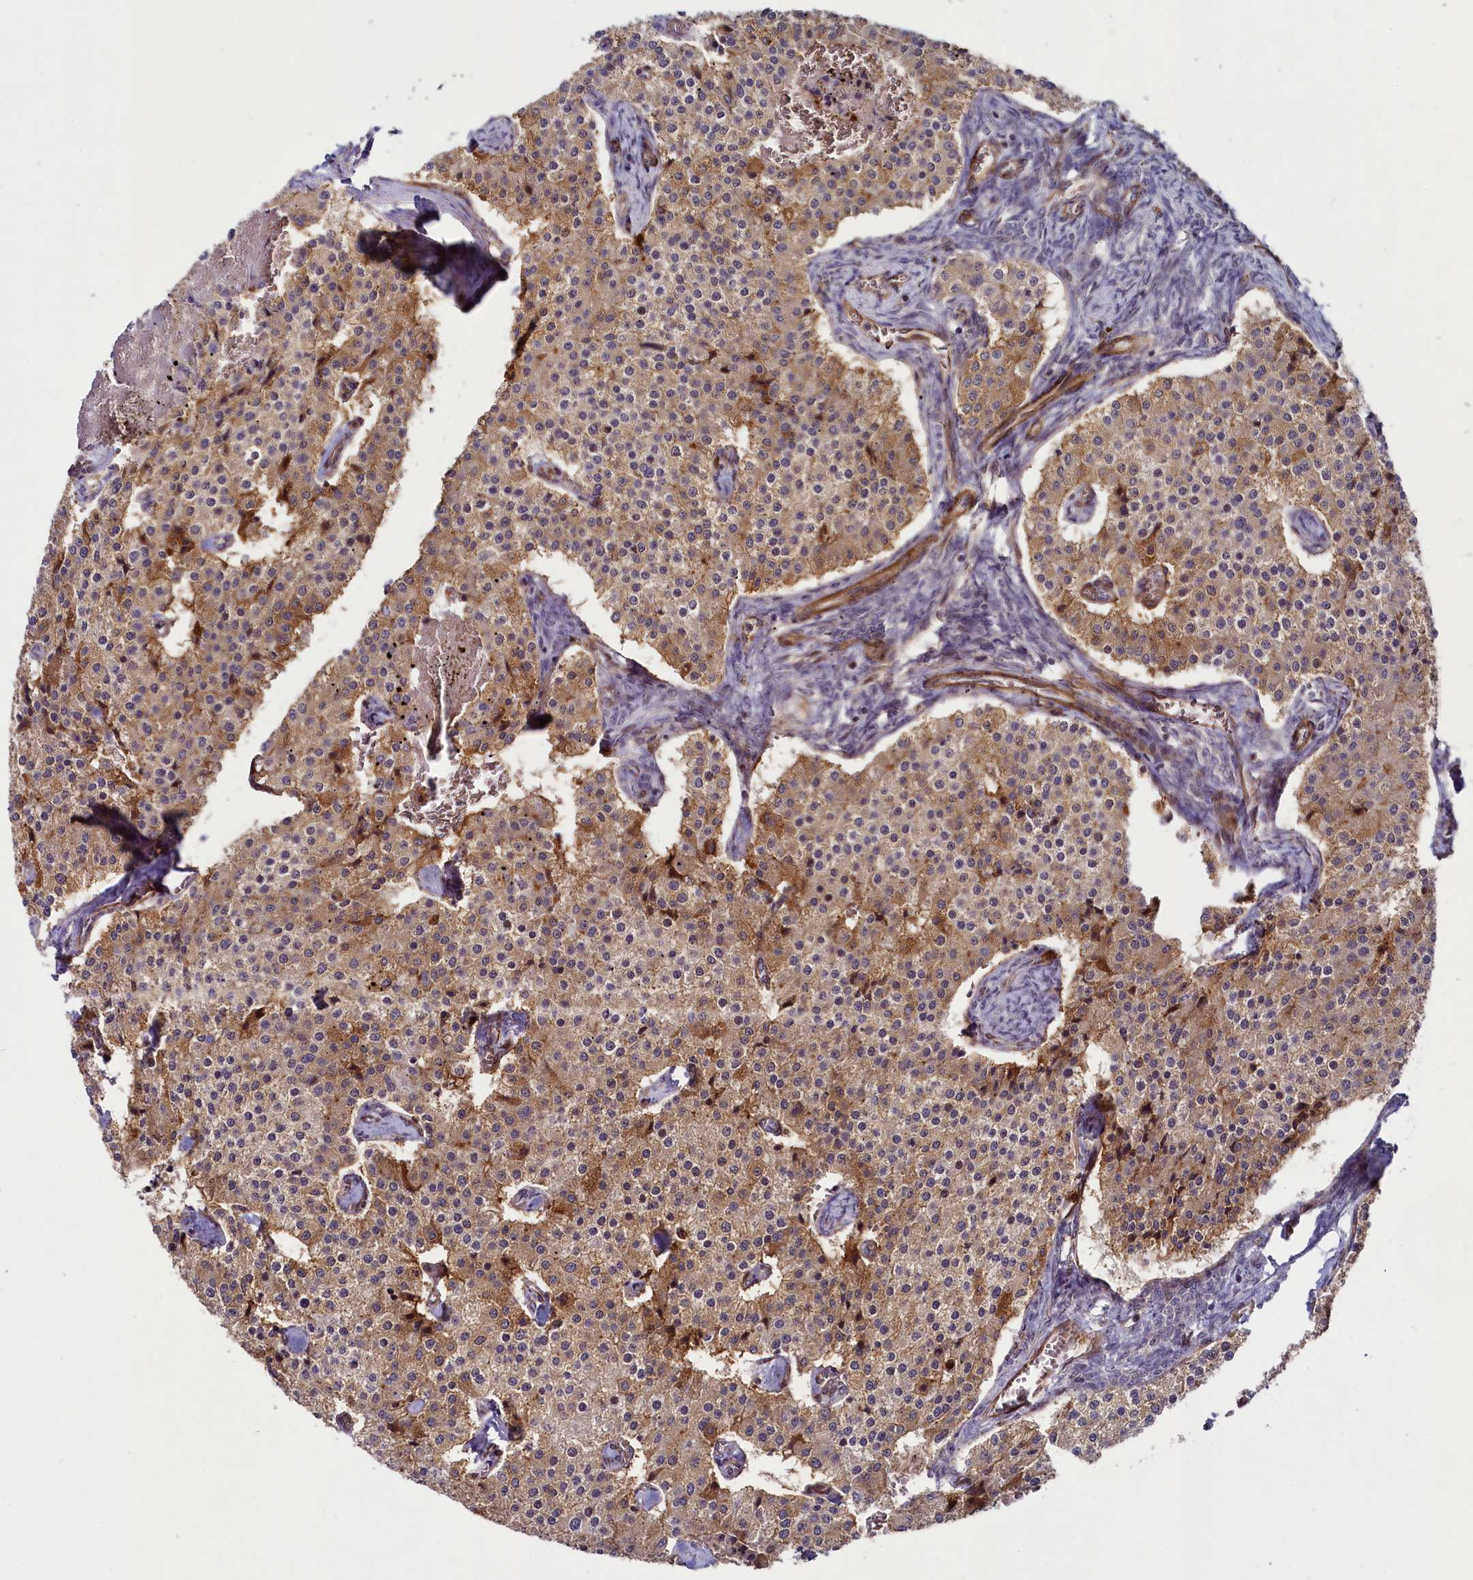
{"staining": {"intensity": "moderate", "quantity": ">75%", "location": "cytoplasmic/membranous"}, "tissue": "carcinoid", "cell_type": "Tumor cells", "image_type": "cancer", "snomed": [{"axis": "morphology", "description": "Carcinoid, malignant, NOS"}, {"axis": "topography", "description": "Colon"}], "caption": "Moderate cytoplasmic/membranous protein expression is identified in about >75% of tumor cells in malignant carcinoid.", "gene": "SVIP", "patient": {"sex": "female", "age": 52}}